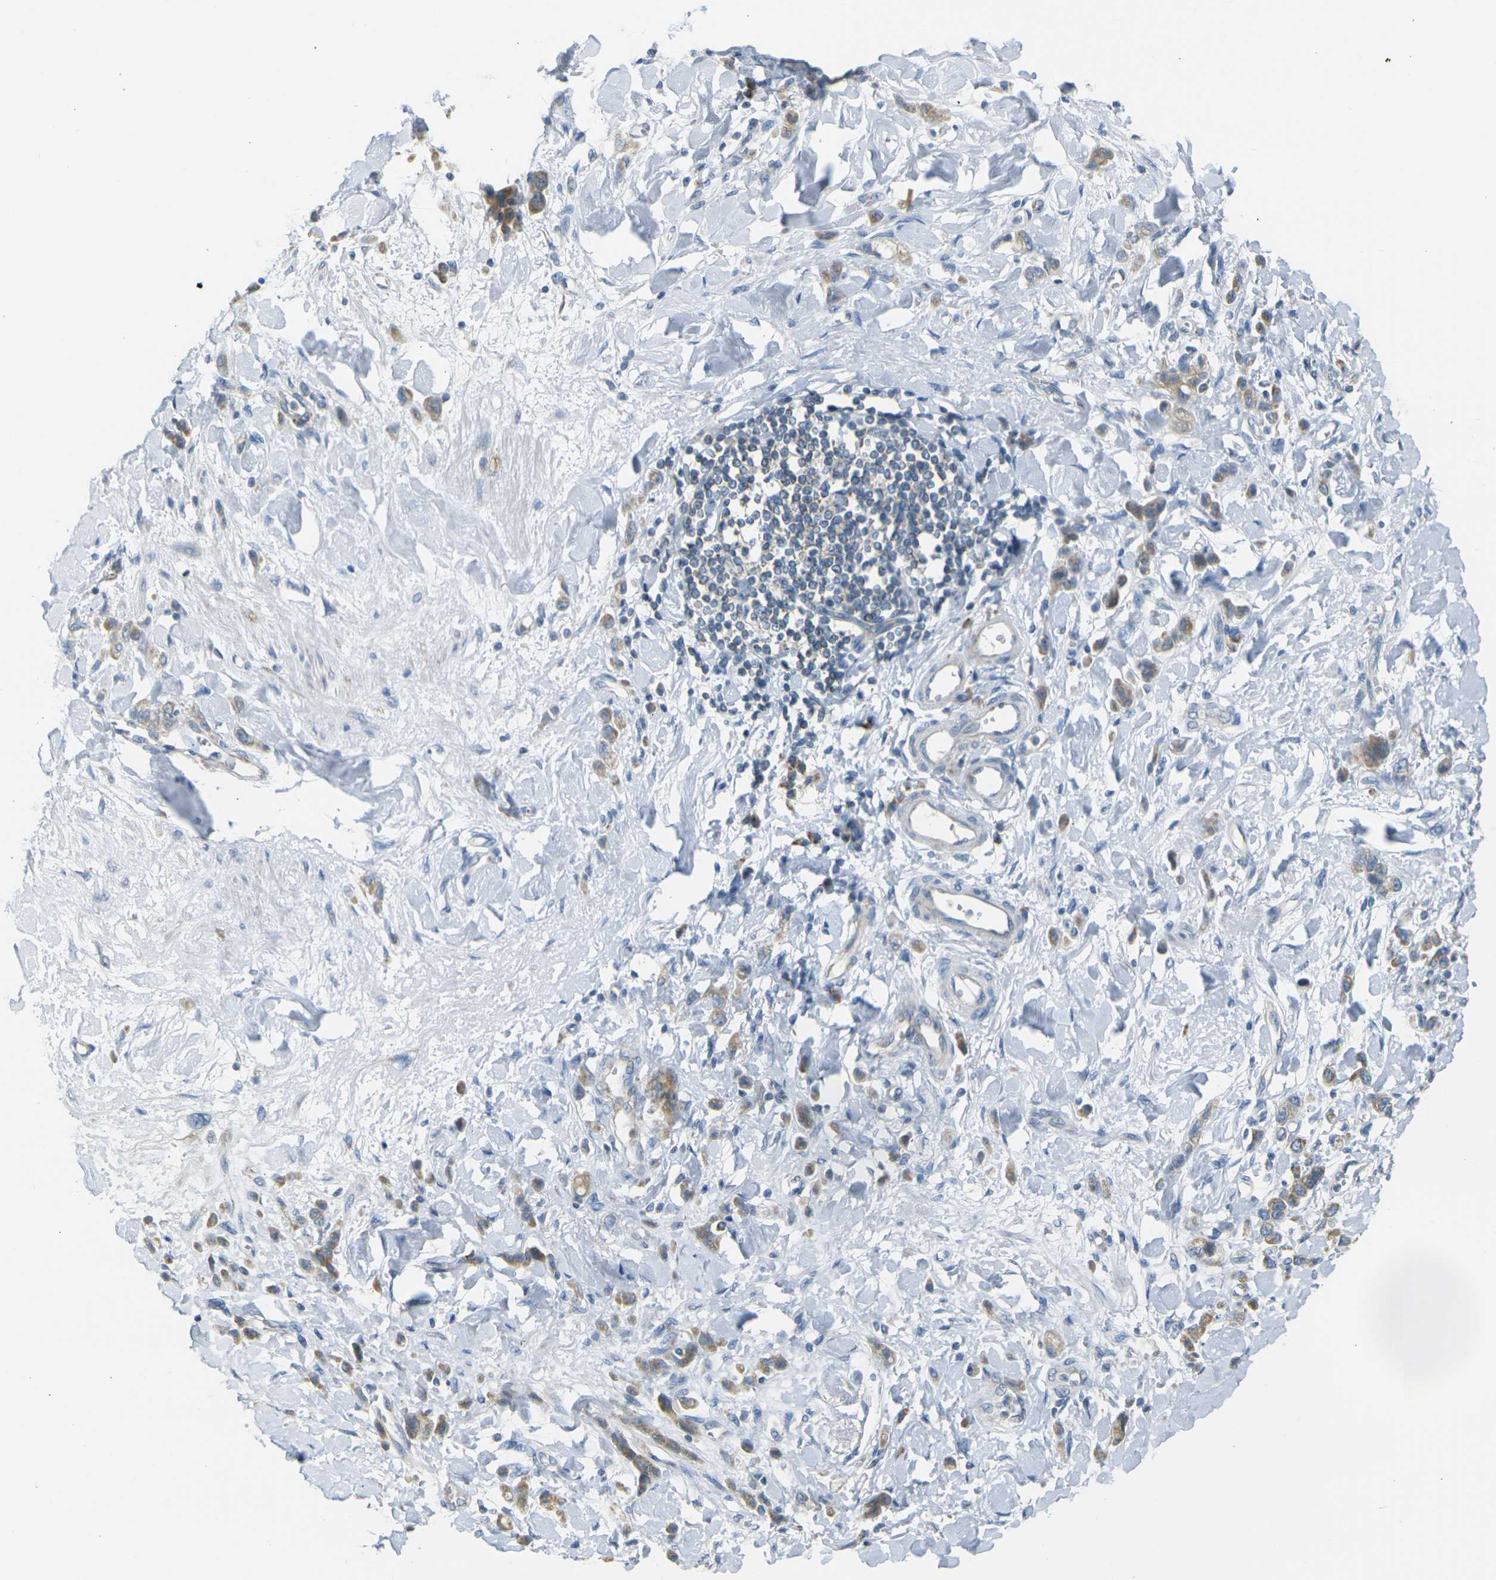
{"staining": {"intensity": "moderate", "quantity": ">75%", "location": "cytoplasmic/membranous"}, "tissue": "stomach cancer", "cell_type": "Tumor cells", "image_type": "cancer", "snomed": [{"axis": "morphology", "description": "Normal tissue, NOS"}, {"axis": "morphology", "description": "Adenocarcinoma, NOS"}, {"axis": "topography", "description": "Stomach"}], "caption": "An image showing moderate cytoplasmic/membranous staining in about >75% of tumor cells in stomach adenocarcinoma, as visualized by brown immunohistochemical staining.", "gene": "PARD6B", "patient": {"sex": "male", "age": 82}}